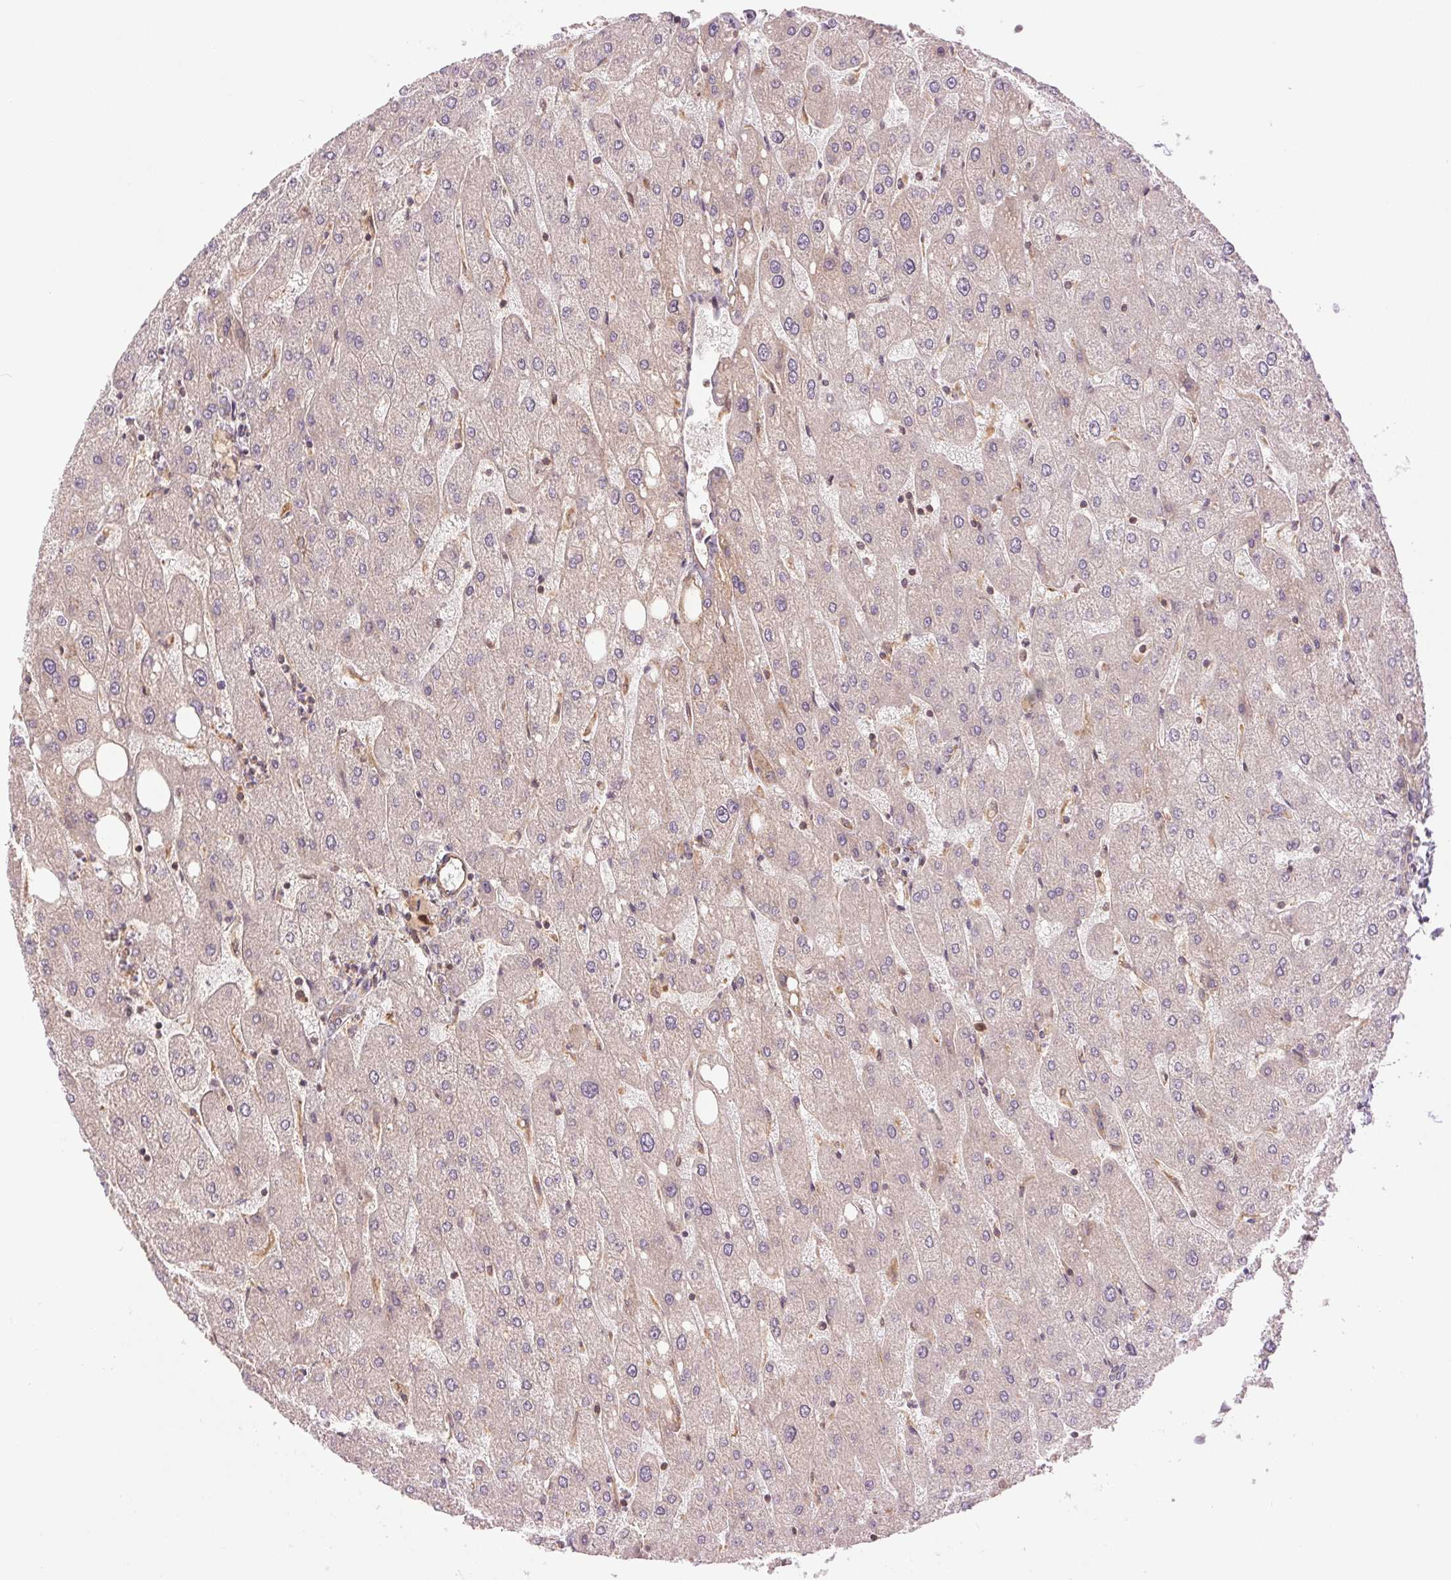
{"staining": {"intensity": "weak", "quantity": ">75%", "location": "cytoplasmic/membranous"}, "tissue": "liver", "cell_type": "Cholangiocytes", "image_type": "normal", "snomed": [{"axis": "morphology", "description": "Normal tissue, NOS"}, {"axis": "topography", "description": "Liver"}], "caption": "Protein analysis of unremarkable liver reveals weak cytoplasmic/membranous expression in about >75% of cholangiocytes.", "gene": "STARD7", "patient": {"sex": "male", "age": 67}}